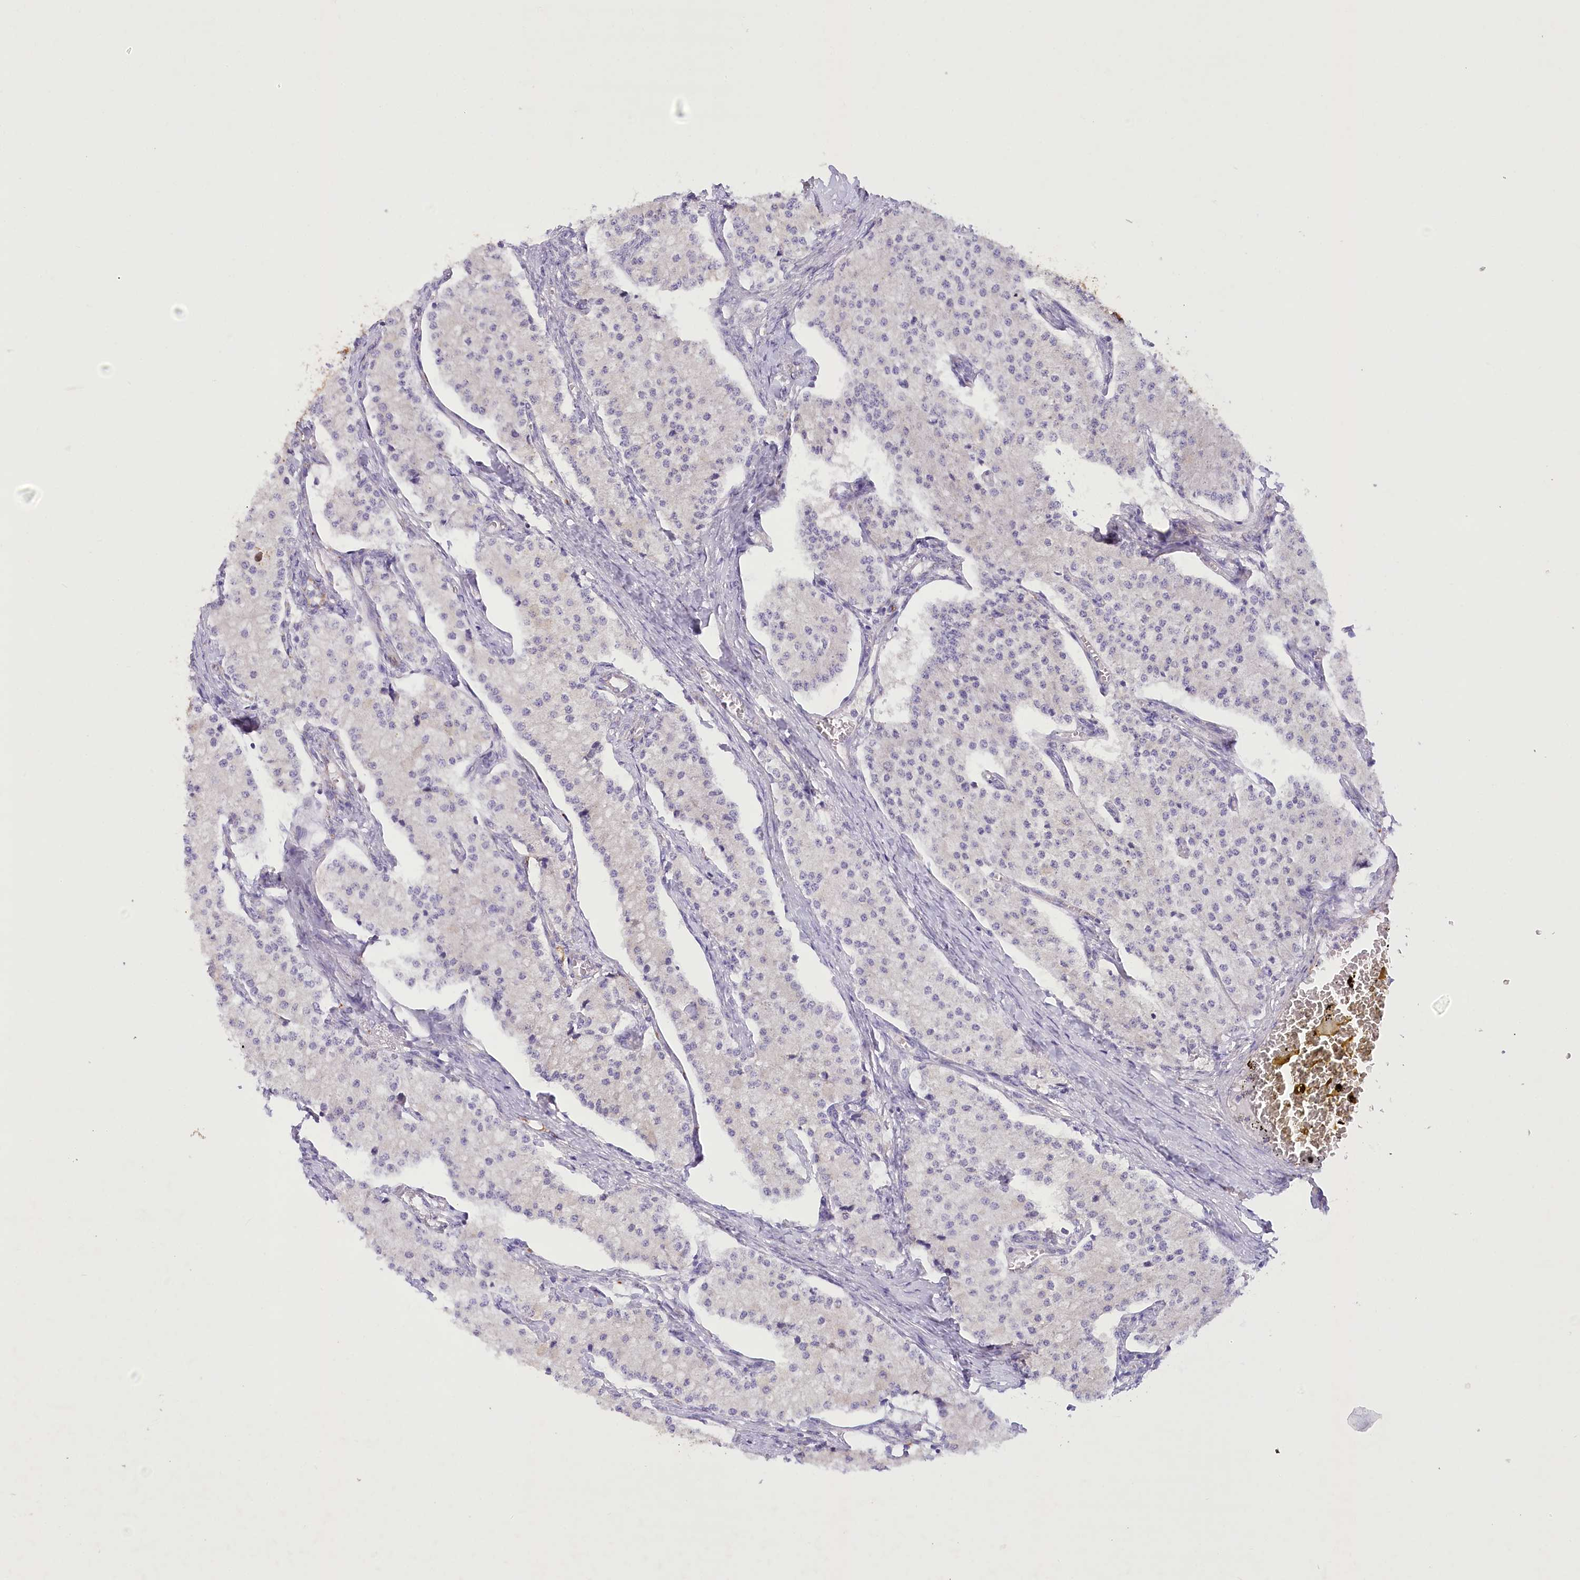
{"staining": {"intensity": "negative", "quantity": "none", "location": "none"}, "tissue": "carcinoid", "cell_type": "Tumor cells", "image_type": "cancer", "snomed": [{"axis": "morphology", "description": "Carcinoid, malignant, NOS"}, {"axis": "topography", "description": "Colon"}], "caption": "Tumor cells show no significant protein expression in carcinoid. The staining is performed using DAB (3,3'-diaminobenzidine) brown chromogen with nuclei counter-stained in using hematoxylin.", "gene": "DCUN1D1", "patient": {"sex": "female", "age": 52}}